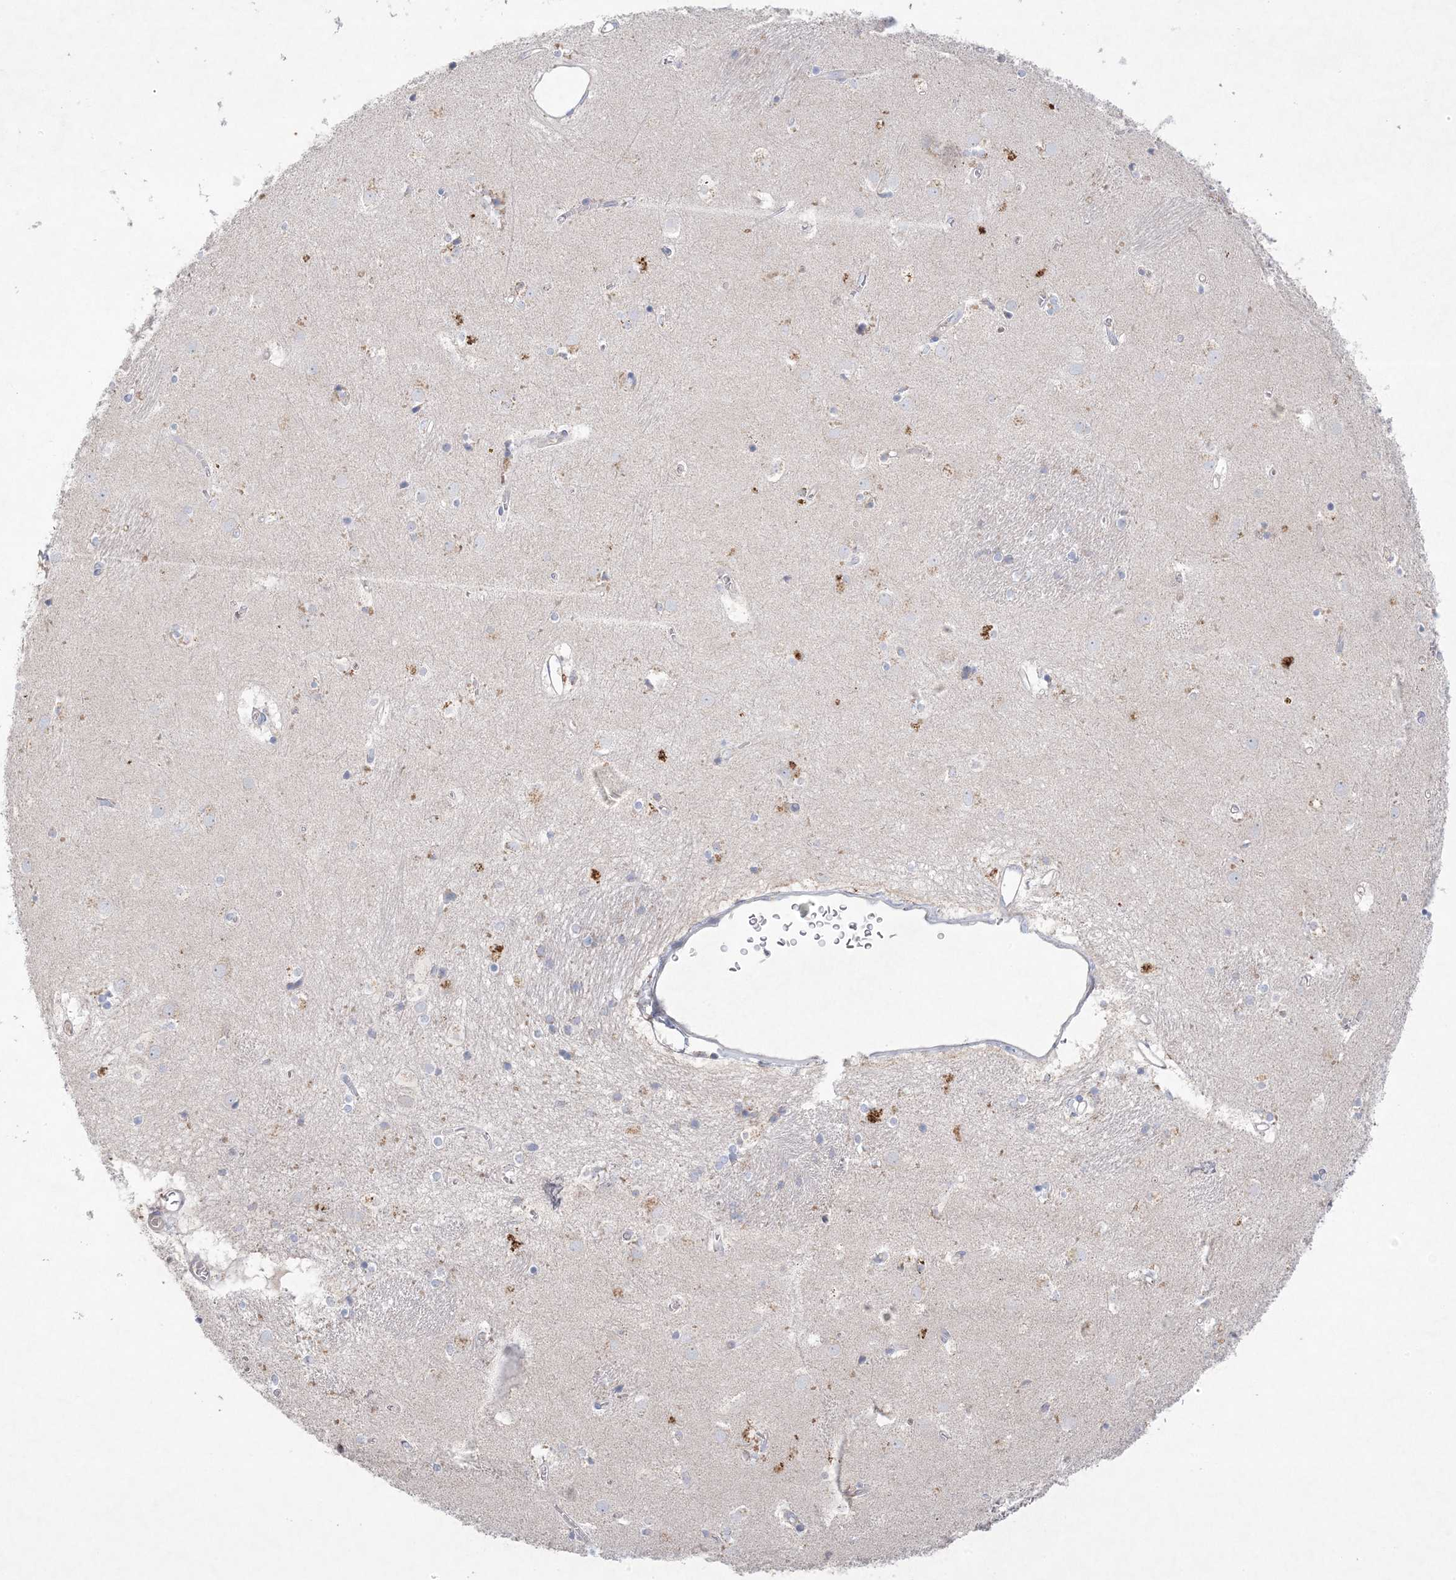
{"staining": {"intensity": "negative", "quantity": "none", "location": "none"}, "tissue": "caudate", "cell_type": "Glial cells", "image_type": "normal", "snomed": [{"axis": "morphology", "description": "Normal tissue, NOS"}, {"axis": "topography", "description": "Lateral ventricle wall"}], "caption": "High power microscopy histopathology image of an immunohistochemistry micrograph of unremarkable caudate, revealing no significant expression in glial cells. (DAB immunohistochemistry (IHC), high magnification).", "gene": "KCTD6", "patient": {"sex": "male", "age": 70}}